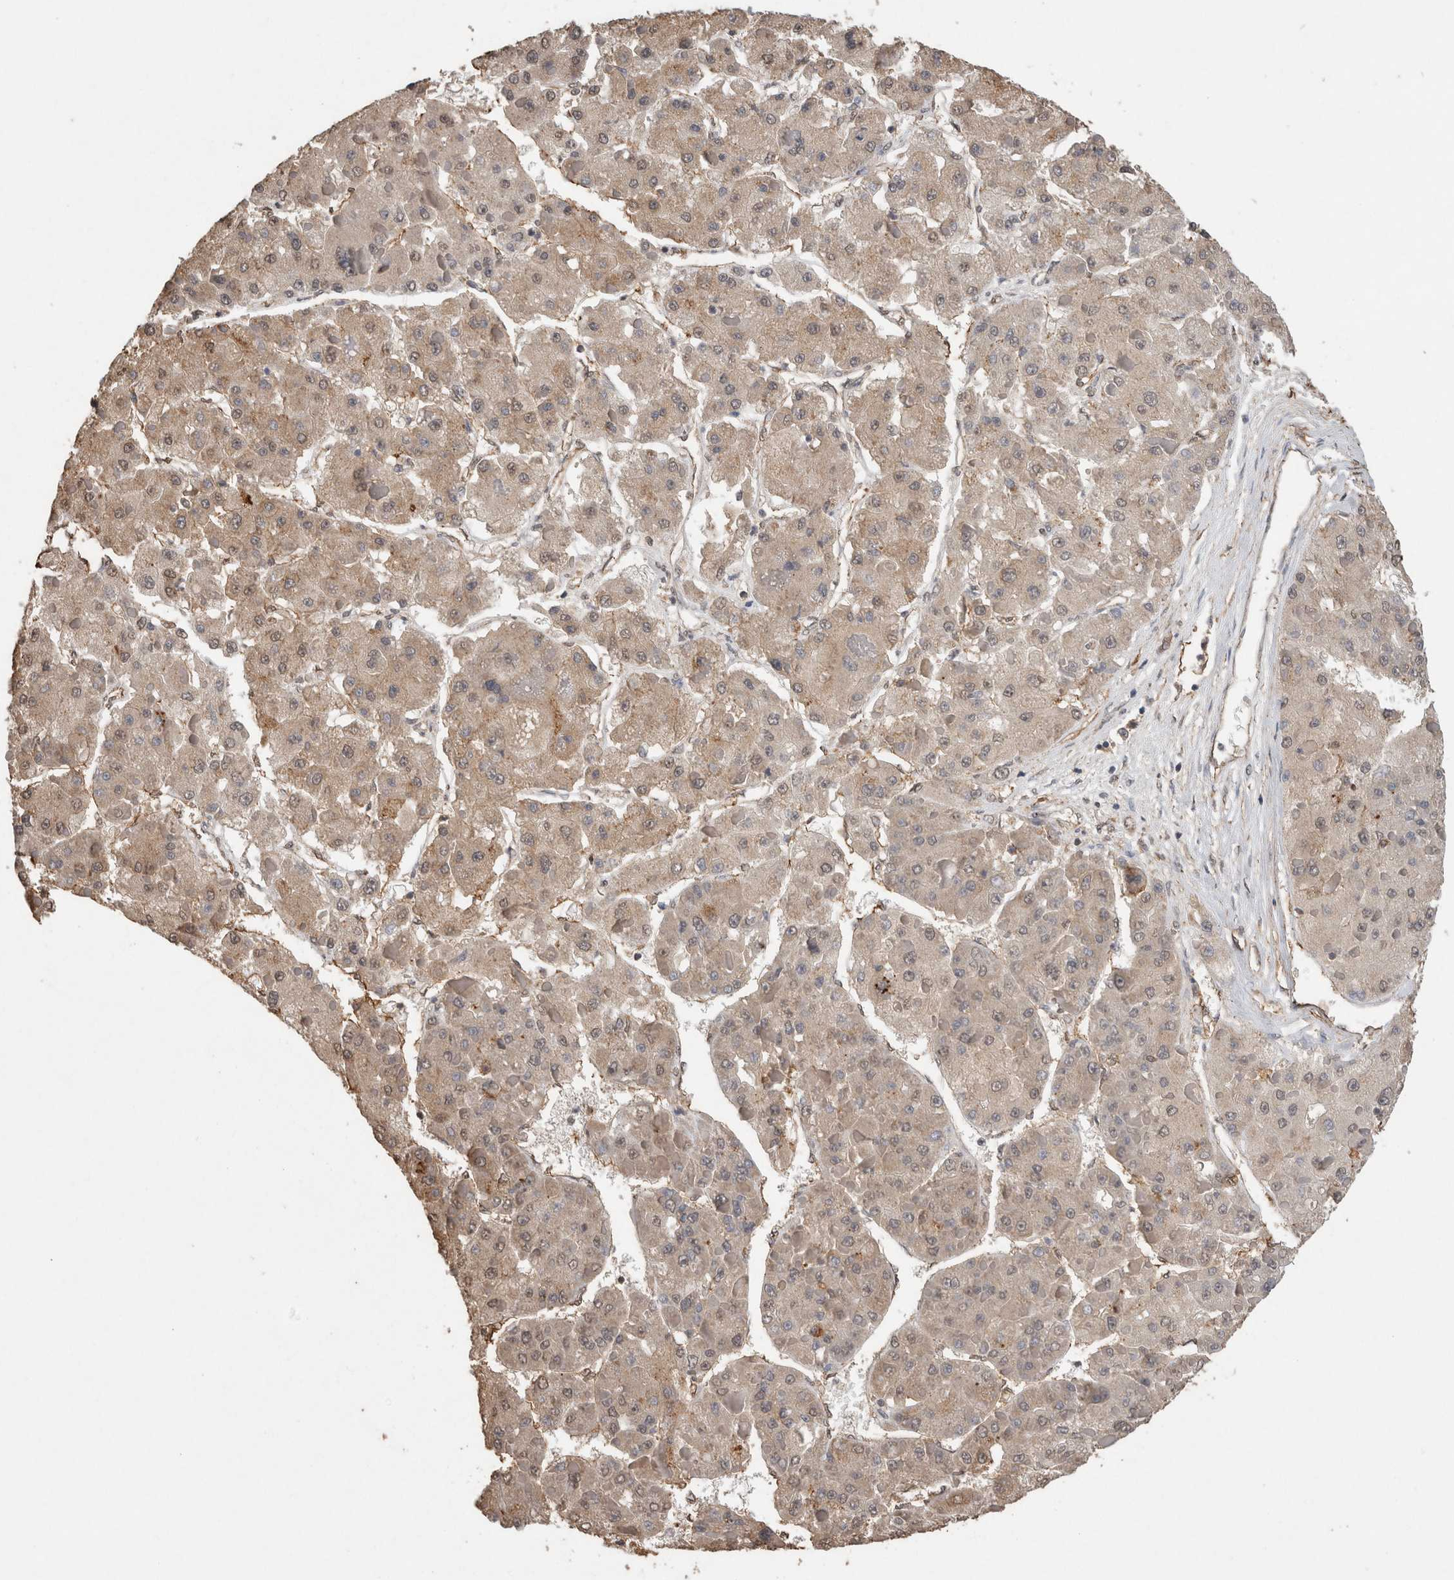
{"staining": {"intensity": "weak", "quantity": "25%-75%", "location": "cytoplasmic/membranous"}, "tissue": "liver cancer", "cell_type": "Tumor cells", "image_type": "cancer", "snomed": [{"axis": "morphology", "description": "Carcinoma, Hepatocellular, NOS"}, {"axis": "topography", "description": "Liver"}], "caption": "Tumor cells exhibit weak cytoplasmic/membranous staining in approximately 25%-75% of cells in hepatocellular carcinoma (liver).", "gene": "S100A10", "patient": {"sex": "female", "age": 73}}